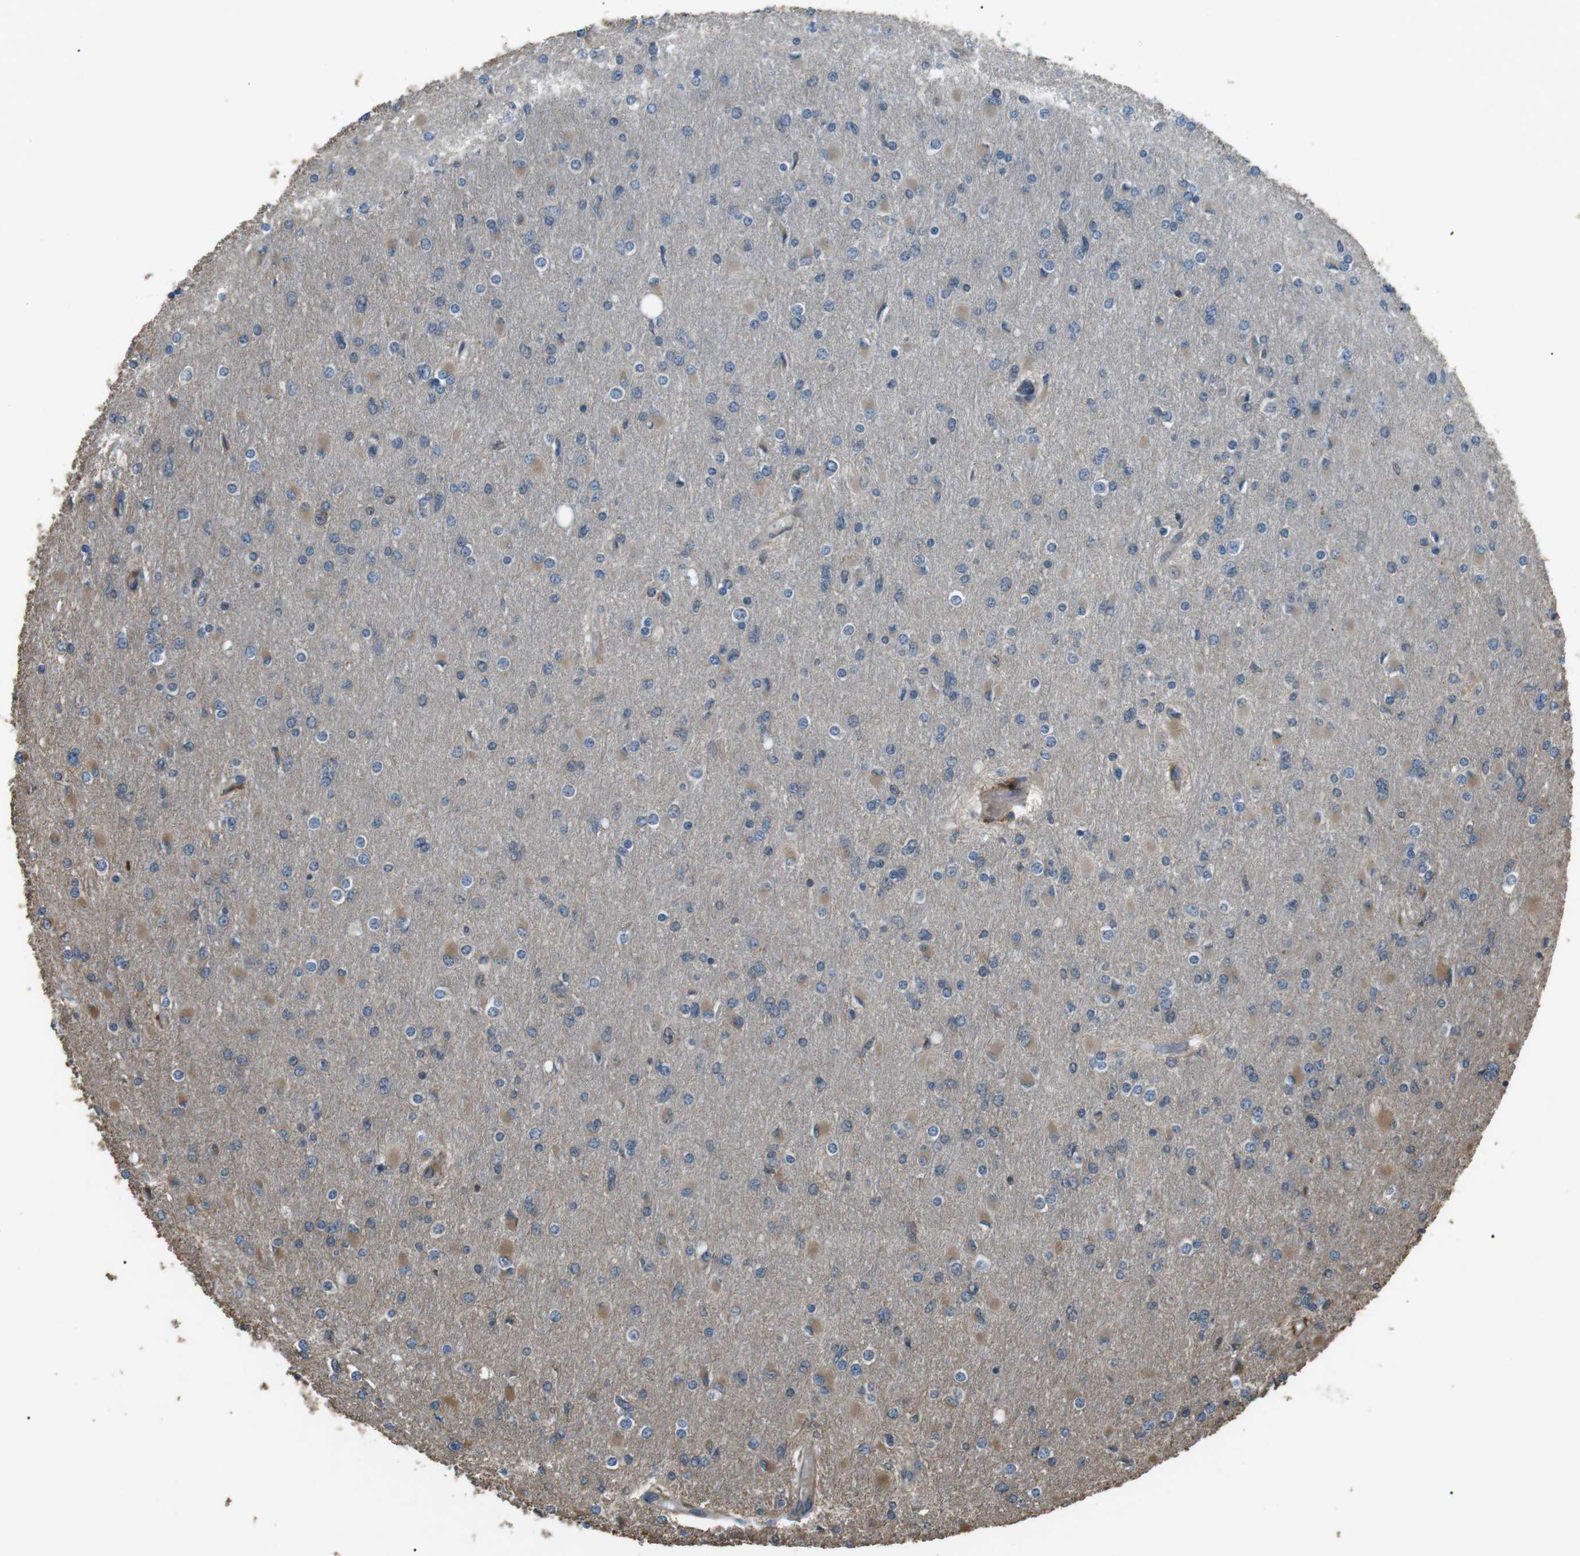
{"staining": {"intensity": "weak", "quantity": "25%-75%", "location": "cytoplasmic/membranous"}, "tissue": "glioma", "cell_type": "Tumor cells", "image_type": "cancer", "snomed": [{"axis": "morphology", "description": "Glioma, malignant, High grade"}, {"axis": "topography", "description": "Cerebral cortex"}], "caption": "Immunohistochemical staining of human malignant glioma (high-grade) demonstrates weak cytoplasmic/membranous protein positivity in approximately 25%-75% of tumor cells.", "gene": "GPR161", "patient": {"sex": "female", "age": 36}}